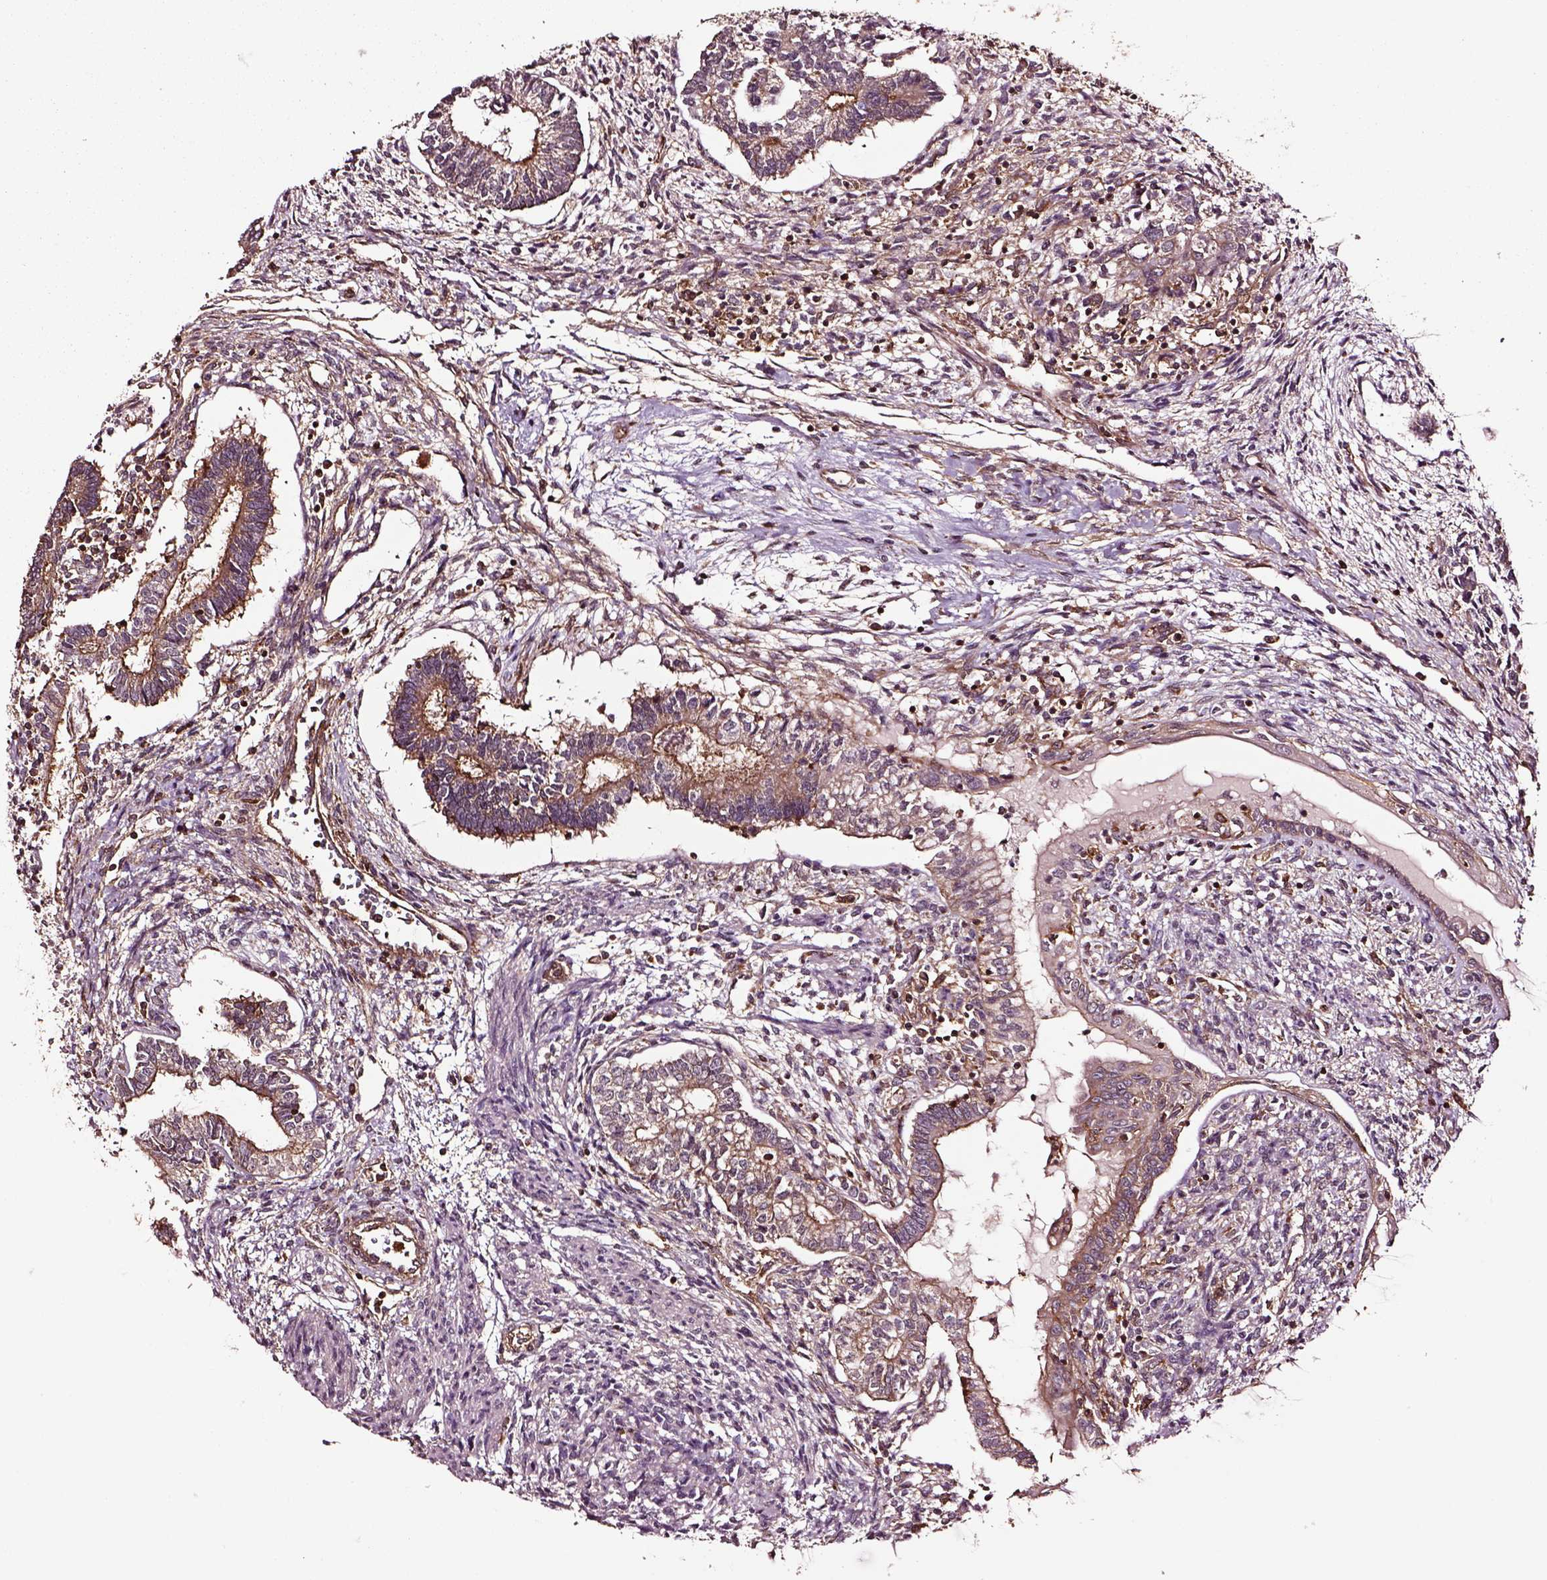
{"staining": {"intensity": "moderate", "quantity": ">75%", "location": "cytoplasmic/membranous"}, "tissue": "testis cancer", "cell_type": "Tumor cells", "image_type": "cancer", "snomed": [{"axis": "morphology", "description": "Carcinoma, Embryonal, NOS"}, {"axis": "topography", "description": "Testis"}], "caption": "Human testis cancer stained for a protein (brown) exhibits moderate cytoplasmic/membranous positive staining in approximately >75% of tumor cells.", "gene": "RASSF5", "patient": {"sex": "male", "age": 37}}